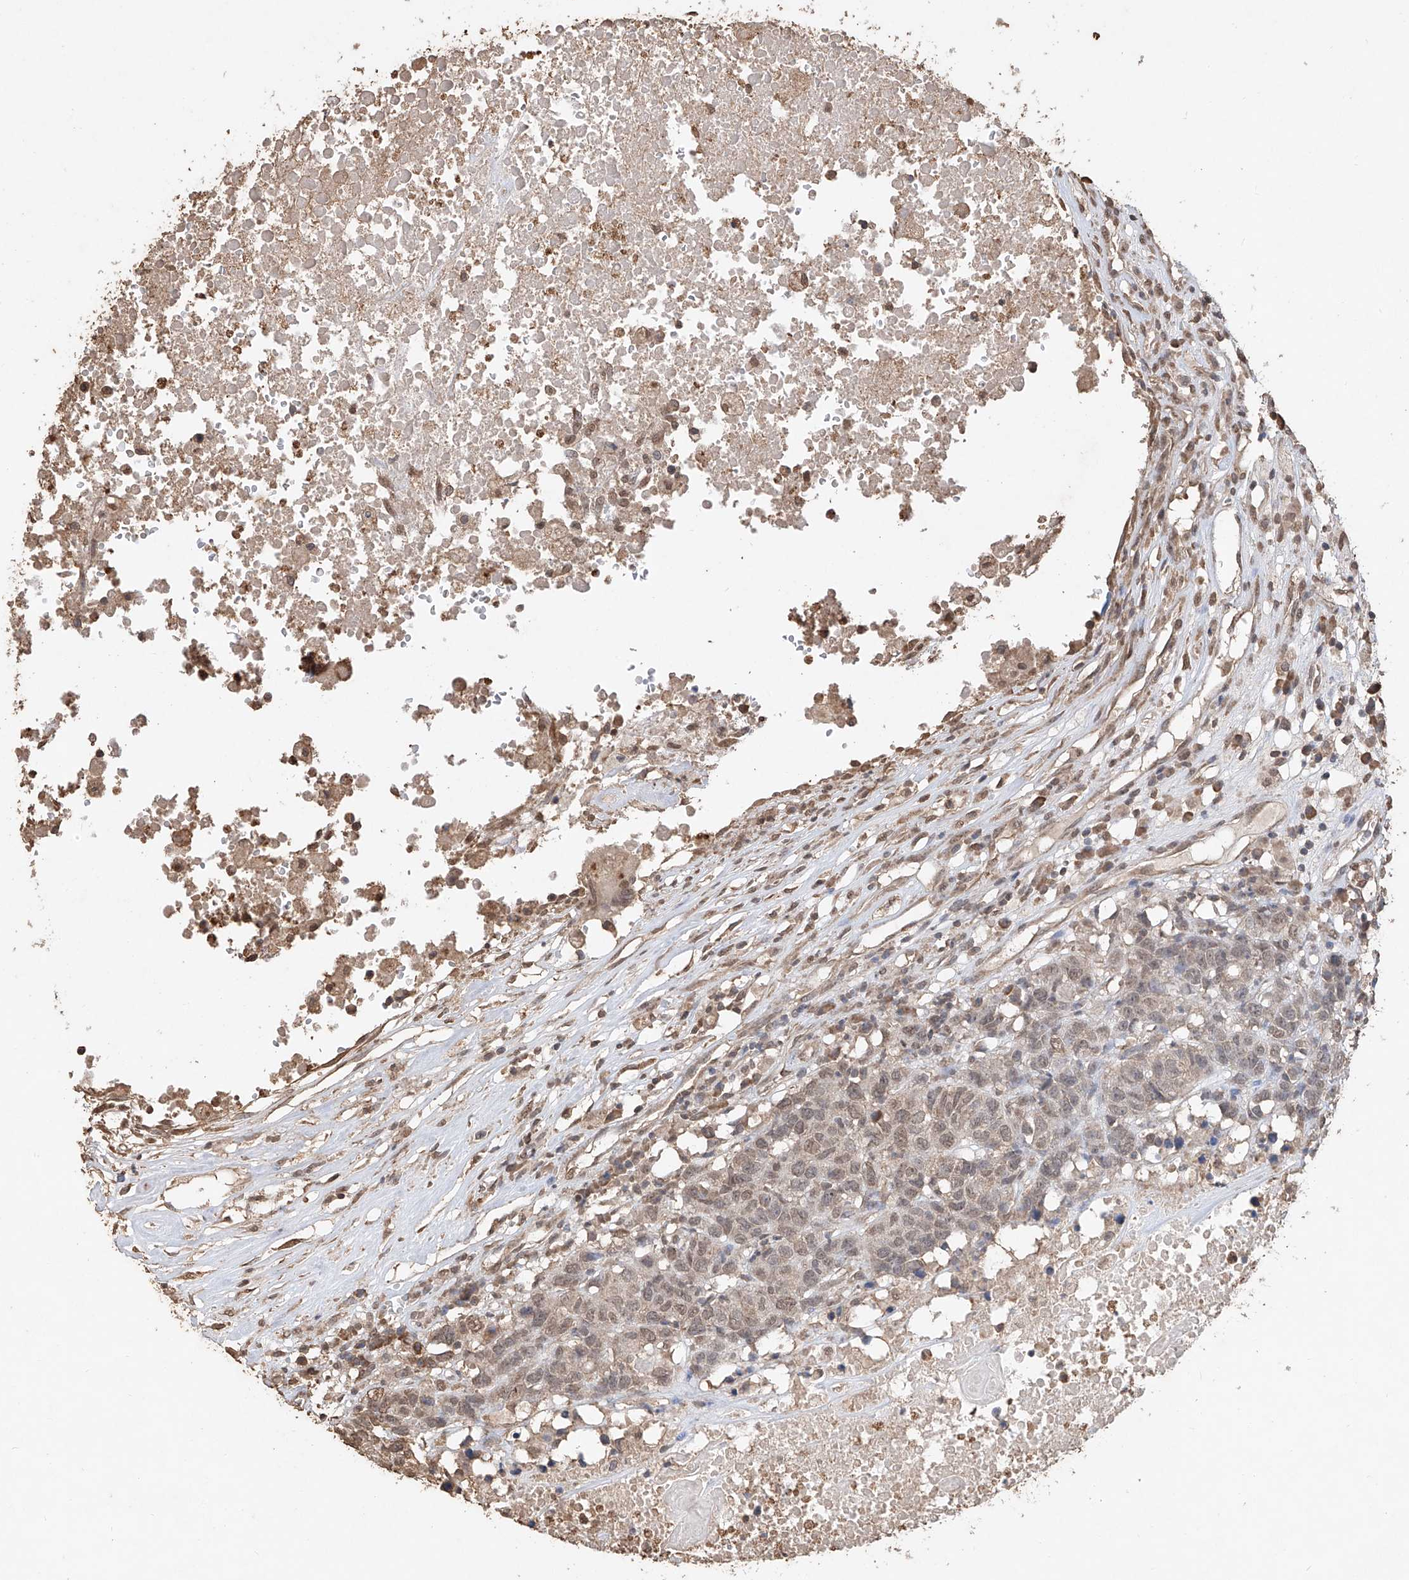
{"staining": {"intensity": "moderate", "quantity": "25%-75%", "location": "nuclear"}, "tissue": "head and neck cancer", "cell_type": "Tumor cells", "image_type": "cancer", "snomed": [{"axis": "morphology", "description": "Squamous cell carcinoma, NOS"}, {"axis": "topography", "description": "Head-Neck"}], "caption": "Tumor cells display medium levels of moderate nuclear positivity in approximately 25%-75% of cells in human head and neck cancer. (DAB = brown stain, brightfield microscopy at high magnification).", "gene": "ELOVL1", "patient": {"sex": "male", "age": 66}}